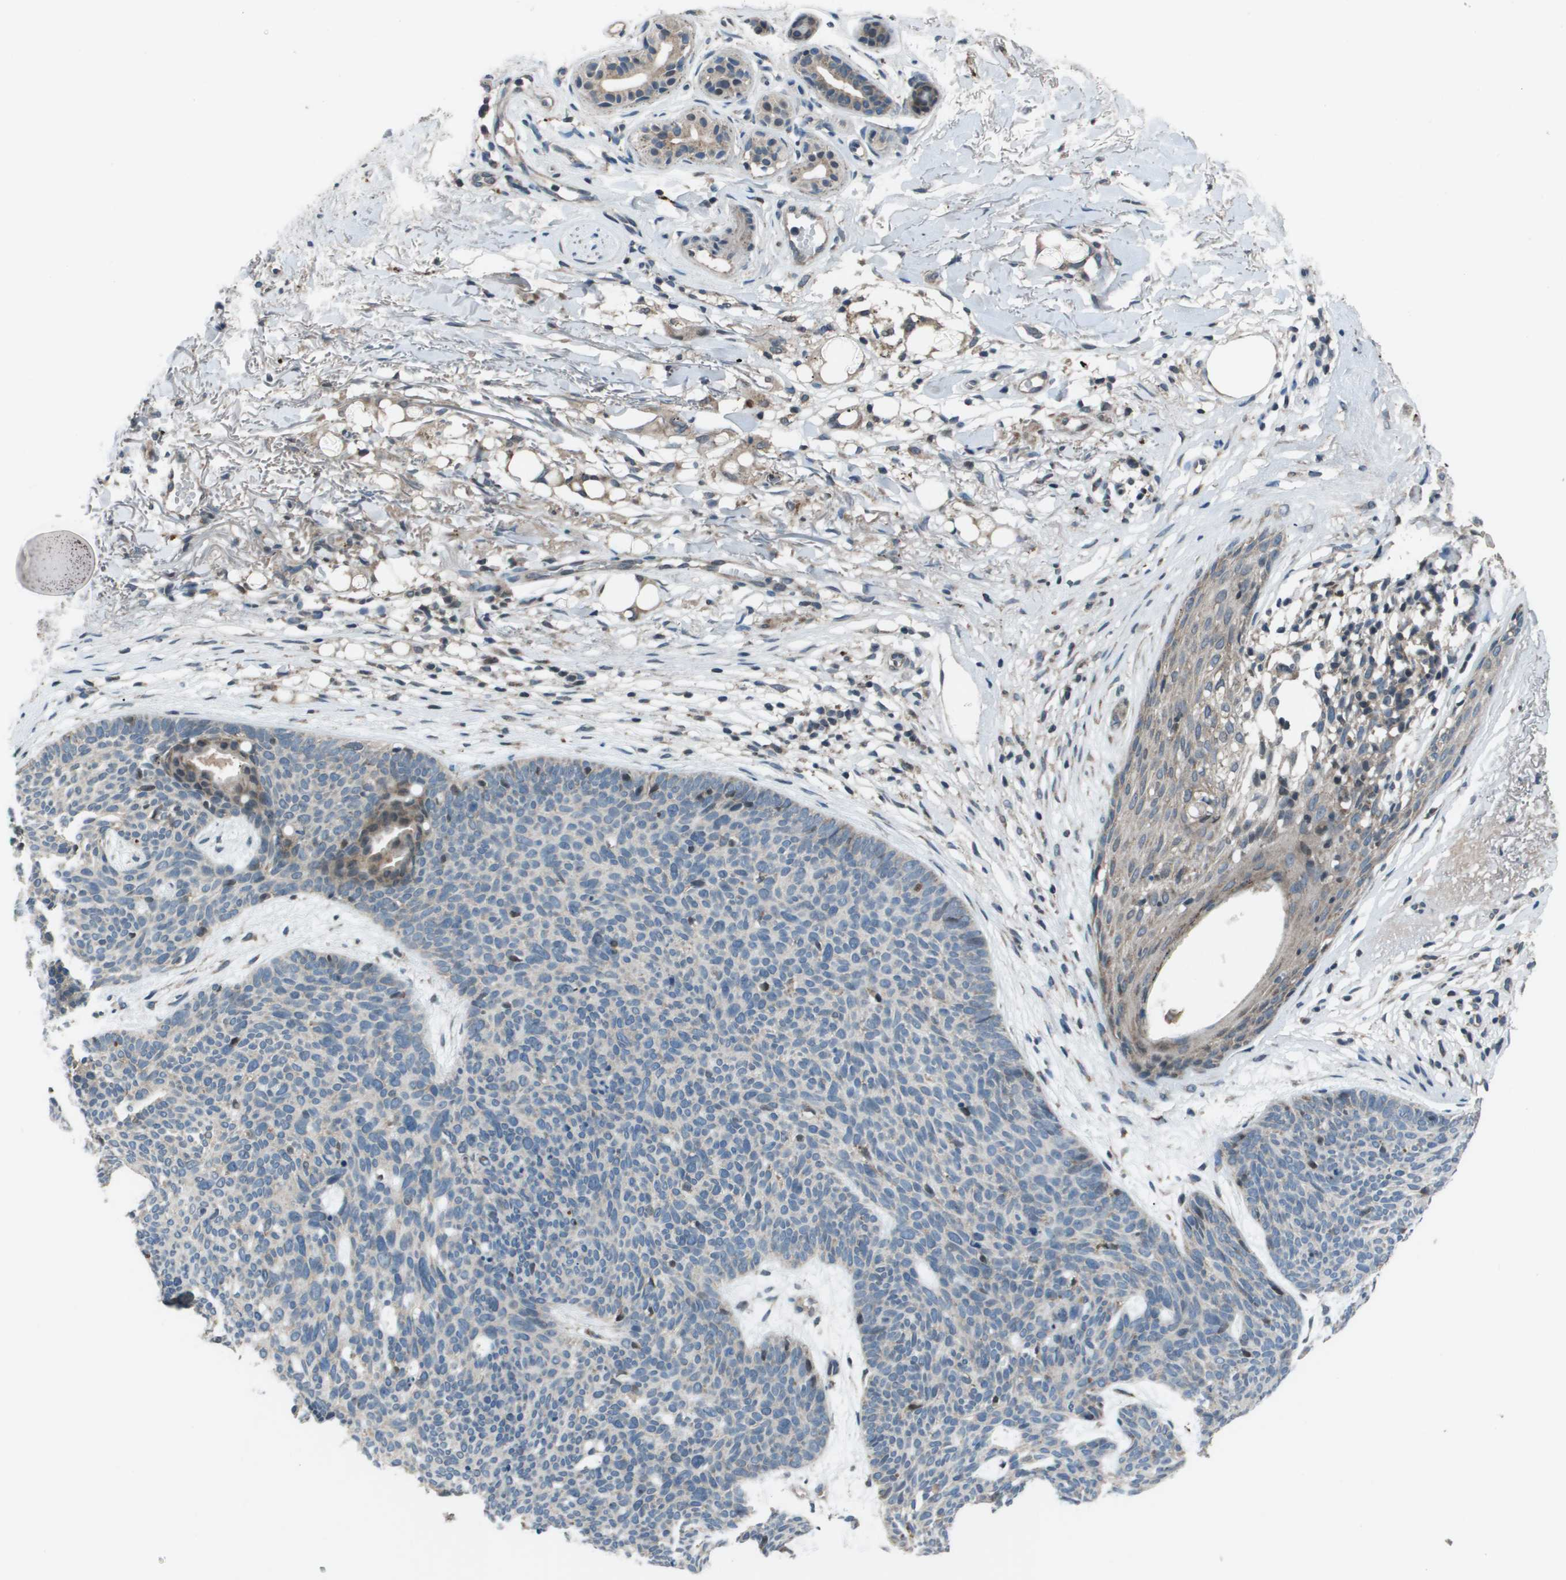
{"staining": {"intensity": "negative", "quantity": "none", "location": "none"}, "tissue": "skin cancer", "cell_type": "Tumor cells", "image_type": "cancer", "snomed": [{"axis": "morphology", "description": "Normal tissue, NOS"}, {"axis": "morphology", "description": "Basal cell carcinoma"}, {"axis": "topography", "description": "Skin"}], "caption": "An IHC micrograph of skin basal cell carcinoma is shown. There is no staining in tumor cells of skin basal cell carcinoma.", "gene": "GOSR2", "patient": {"sex": "female", "age": 70}}